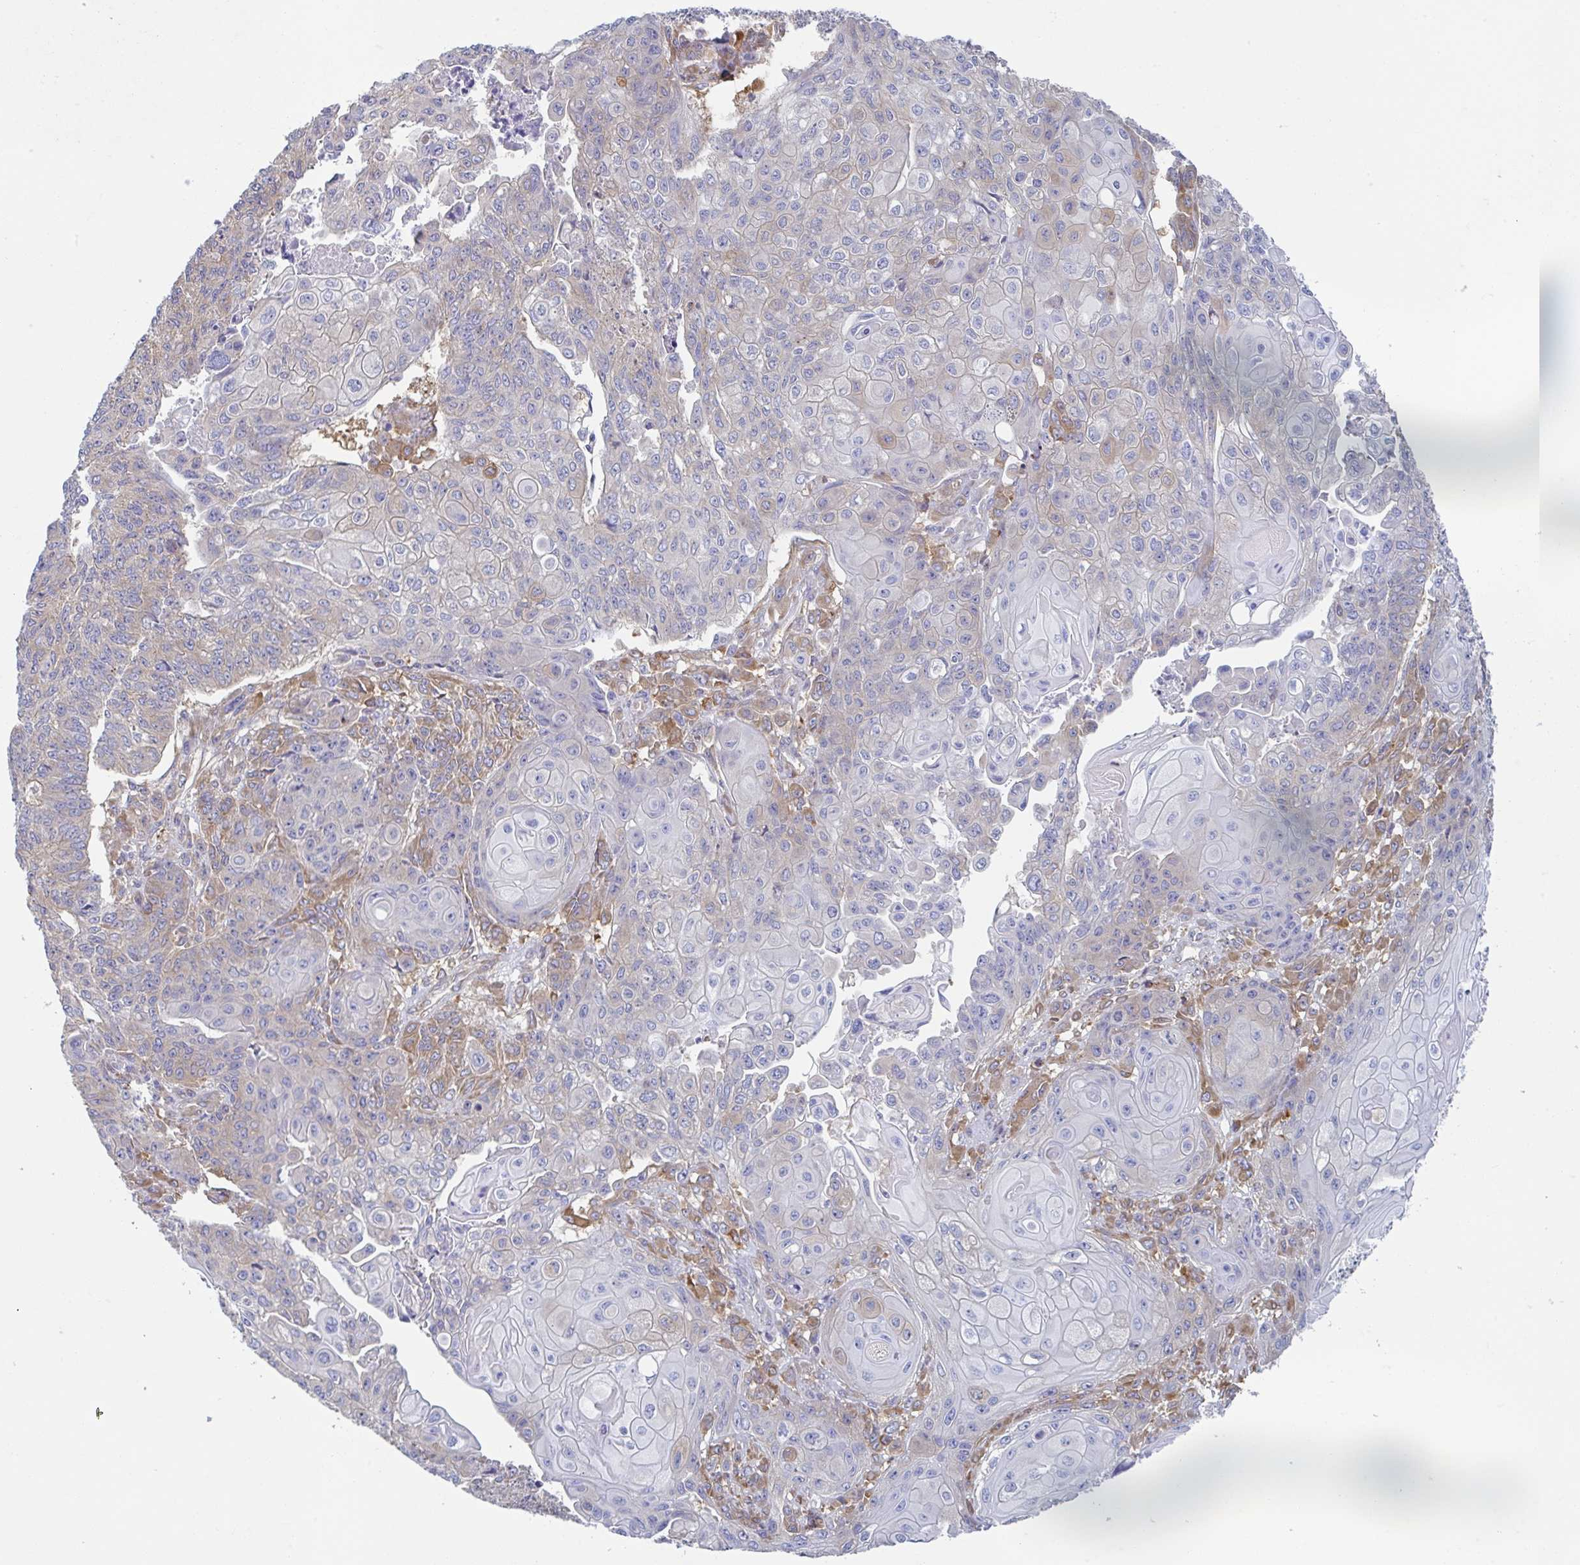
{"staining": {"intensity": "negative", "quantity": "none", "location": "none"}, "tissue": "endometrial cancer", "cell_type": "Tumor cells", "image_type": "cancer", "snomed": [{"axis": "morphology", "description": "Adenocarcinoma, NOS"}, {"axis": "topography", "description": "Endometrium"}], "caption": "An IHC micrograph of endometrial cancer is shown. There is no staining in tumor cells of endometrial cancer. (Brightfield microscopy of DAB (3,3'-diaminobenzidine) immunohistochemistry at high magnification).", "gene": "AMPD2", "patient": {"sex": "female", "age": 32}}